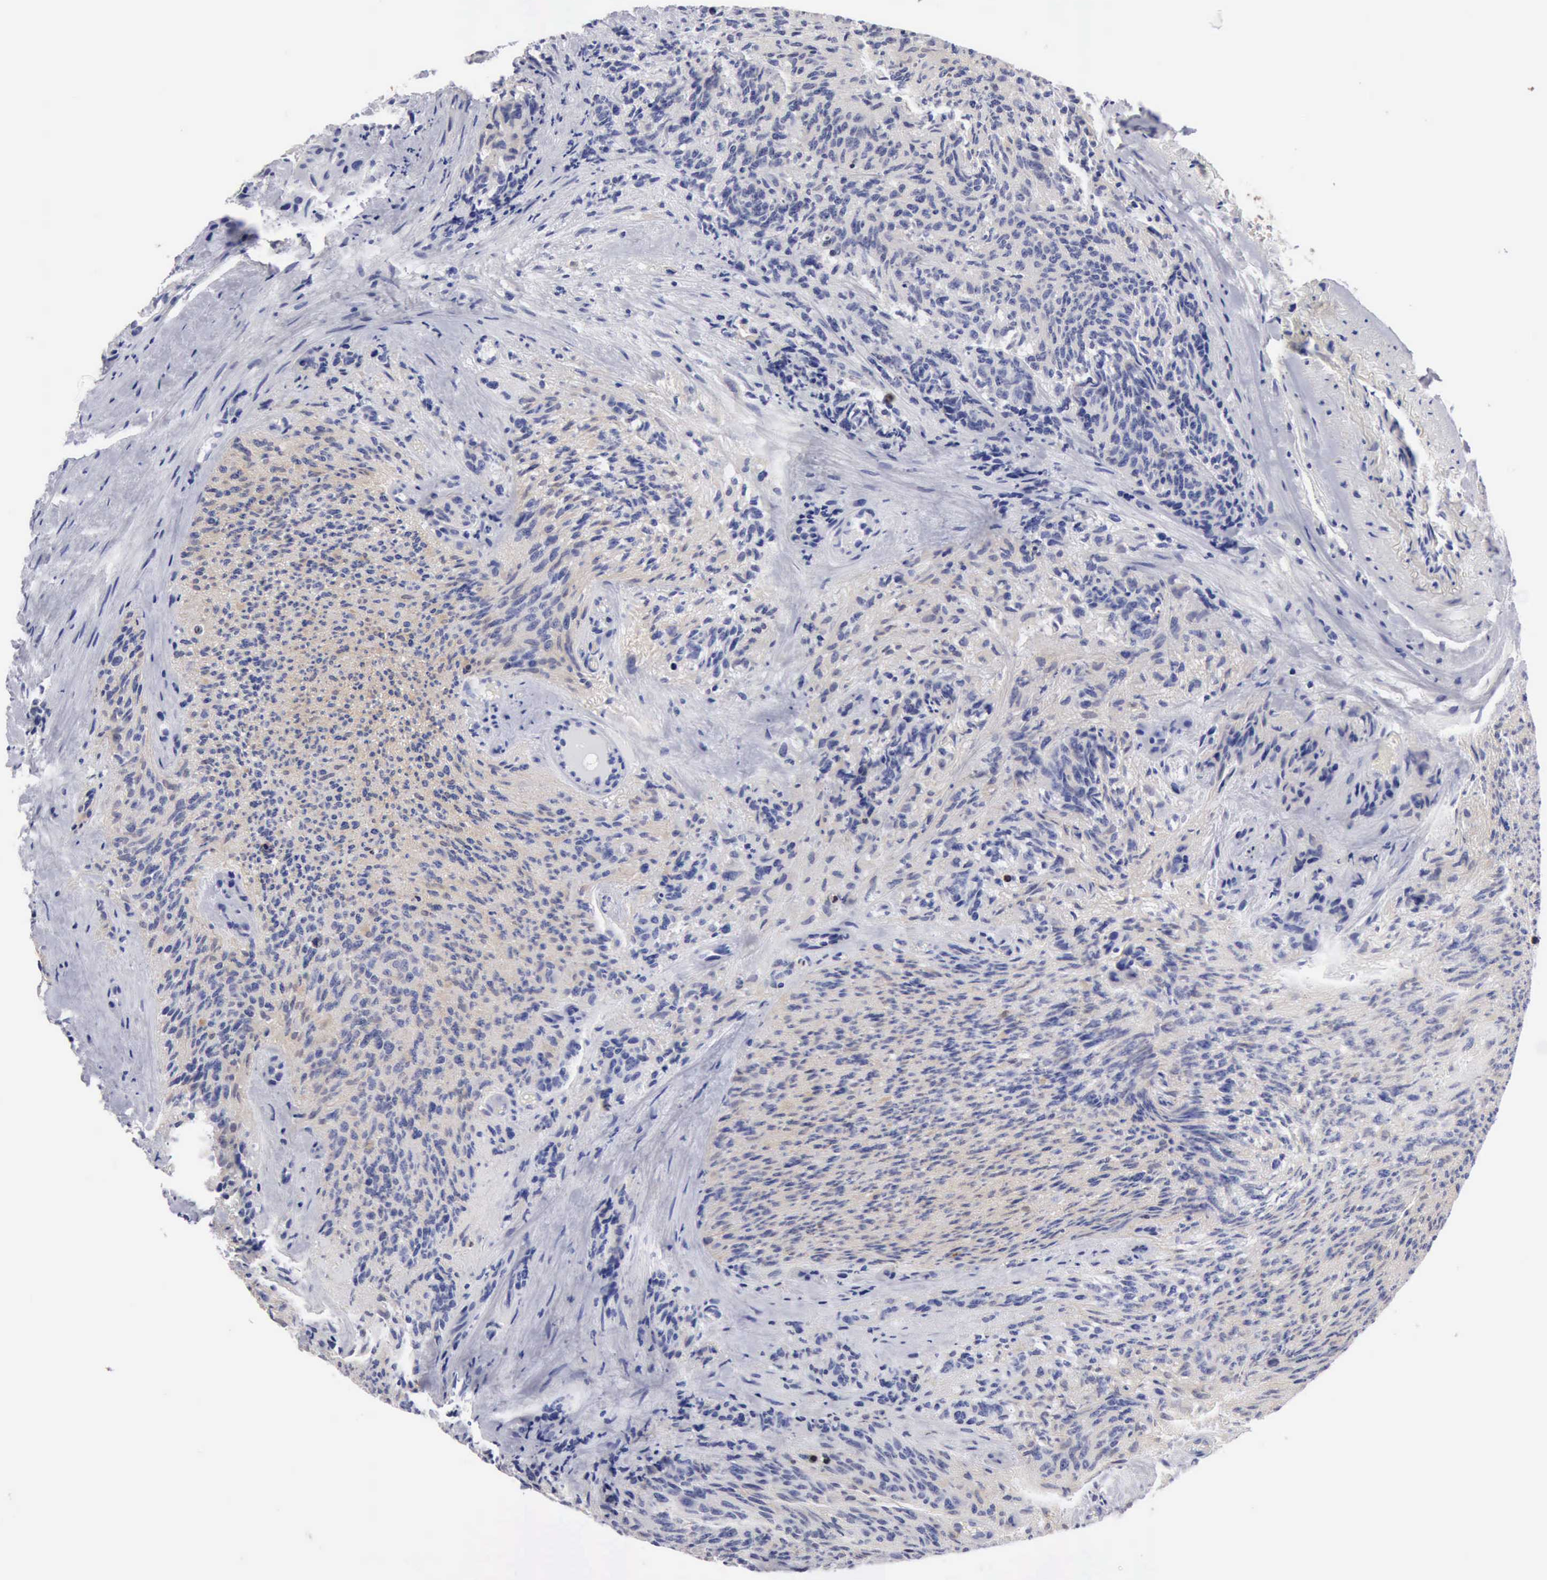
{"staining": {"intensity": "weak", "quantity": ">75%", "location": "cytoplasmic/membranous,nuclear"}, "tissue": "glioma", "cell_type": "Tumor cells", "image_type": "cancer", "snomed": [{"axis": "morphology", "description": "Glioma, malignant, High grade"}, {"axis": "topography", "description": "Brain"}], "caption": "Protein expression analysis of malignant high-grade glioma demonstrates weak cytoplasmic/membranous and nuclear positivity in about >75% of tumor cells.", "gene": "PTGR2", "patient": {"sex": "male", "age": 36}}